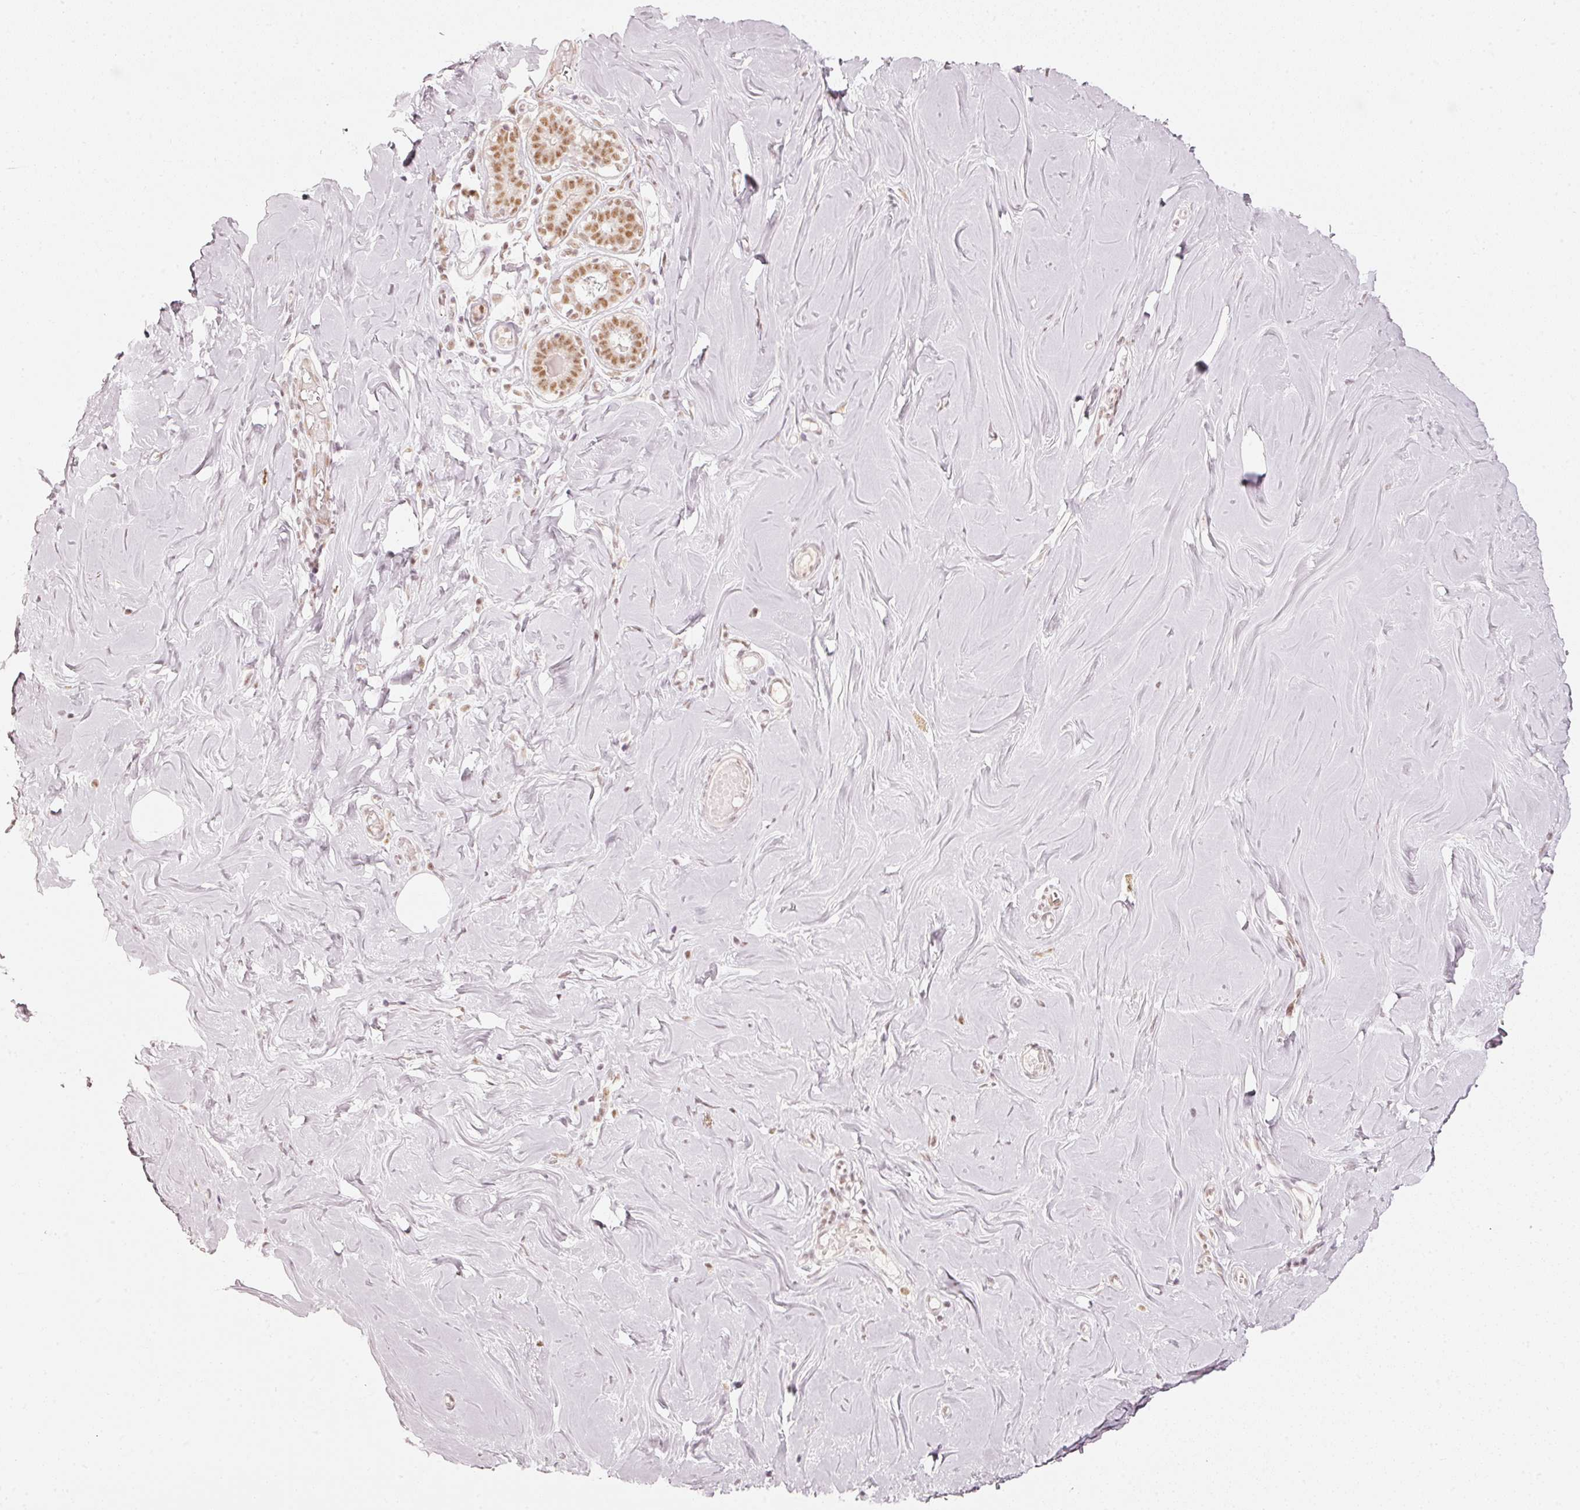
{"staining": {"intensity": "weak", "quantity": ">75%", "location": "nuclear"}, "tissue": "breast", "cell_type": "Adipocytes", "image_type": "normal", "snomed": [{"axis": "morphology", "description": "Normal tissue, NOS"}, {"axis": "topography", "description": "Breast"}], "caption": "Breast was stained to show a protein in brown. There is low levels of weak nuclear expression in approximately >75% of adipocytes.", "gene": "PPP1R10", "patient": {"sex": "female", "age": 27}}